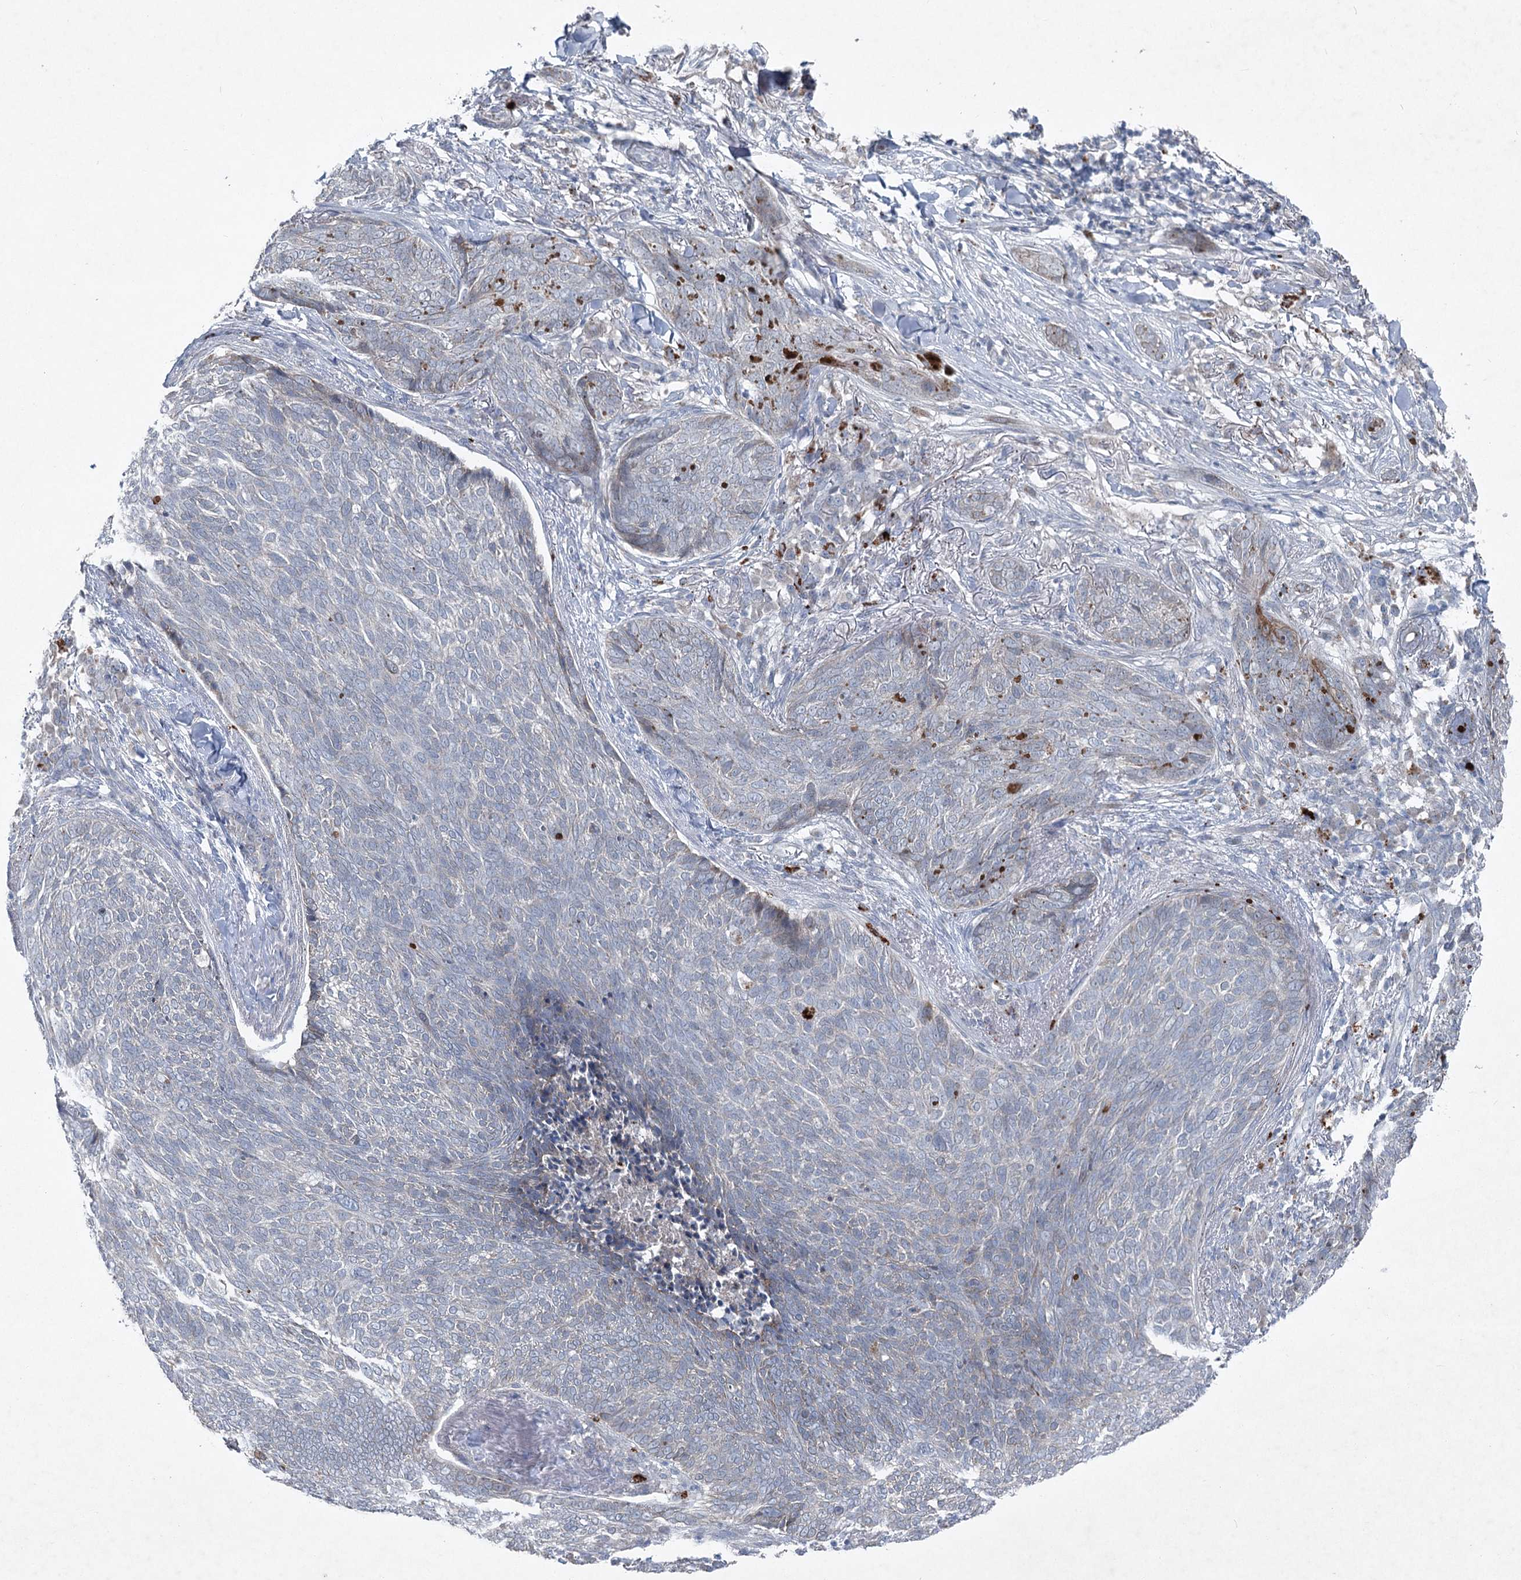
{"staining": {"intensity": "negative", "quantity": "none", "location": "none"}, "tissue": "skin cancer", "cell_type": "Tumor cells", "image_type": "cancer", "snomed": [{"axis": "morphology", "description": "Basal cell carcinoma"}, {"axis": "topography", "description": "Skin"}], "caption": "The immunohistochemistry histopathology image has no significant positivity in tumor cells of skin cancer (basal cell carcinoma) tissue. (Stains: DAB (3,3'-diaminobenzidine) immunohistochemistry (IHC) with hematoxylin counter stain, Microscopy: brightfield microscopy at high magnification).", "gene": "PLA2G12A", "patient": {"sex": "male", "age": 85}}